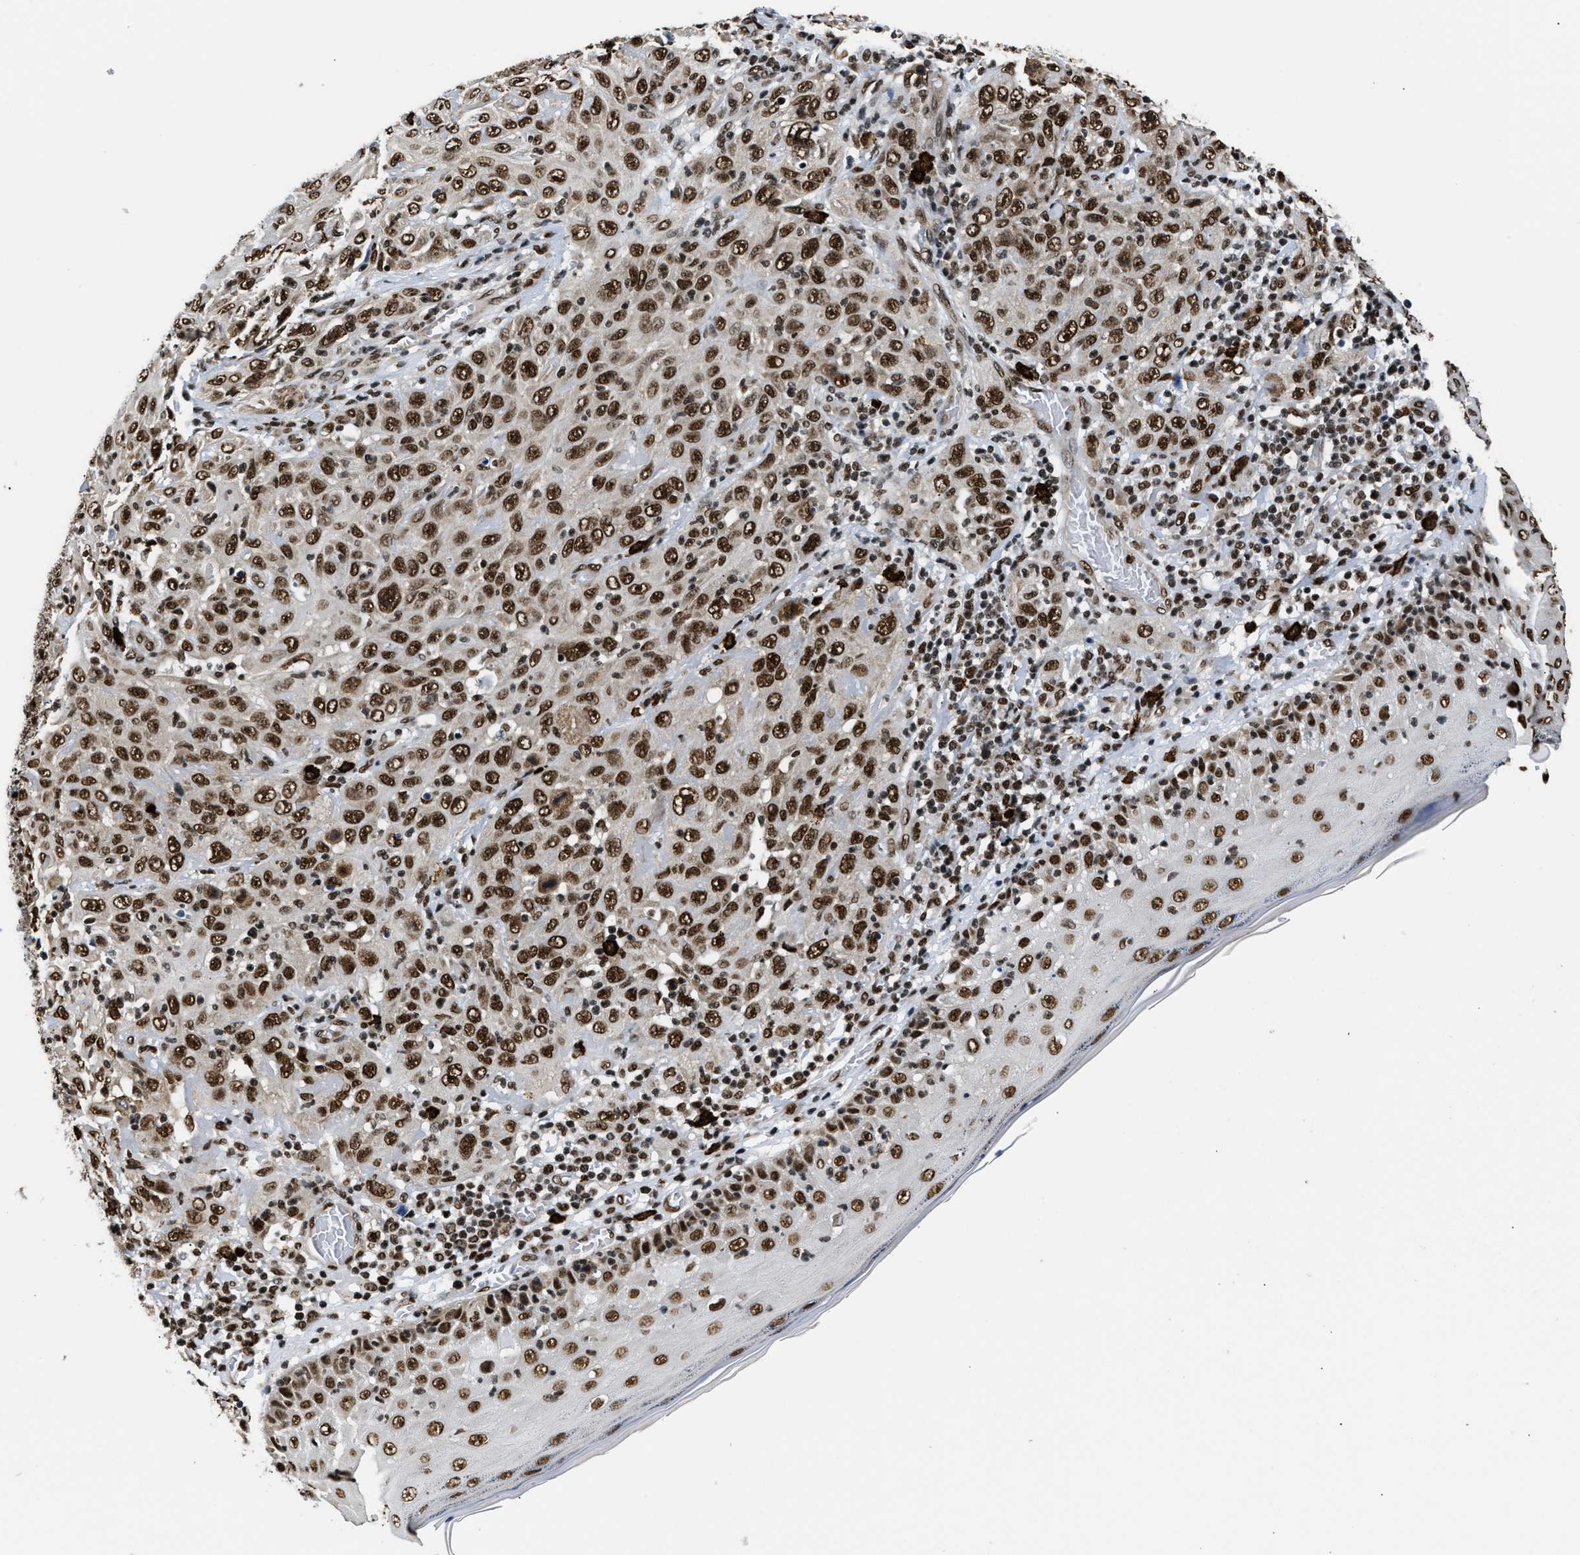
{"staining": {"intensity": "strong", "quantity": ">75%", "location": "nuclear"}, "tissue": "skin cancer", "cell_type": "Tumor cells", "image_type": "cancer", "snomed": [{"axis": "morphology", "description": "Squamous cell carcinoma, NOS"}, {"axis": "topography", "description": "Skin"}], "caption": "This is an image of immunohistochemistry (IHC) staining of skin cancer (squamous cell carcinoma), which shows strong expression in the nuclear of tumor cells.", "gene": "CCNDBP1", "patient": {"sex": "female", "age": 88}}